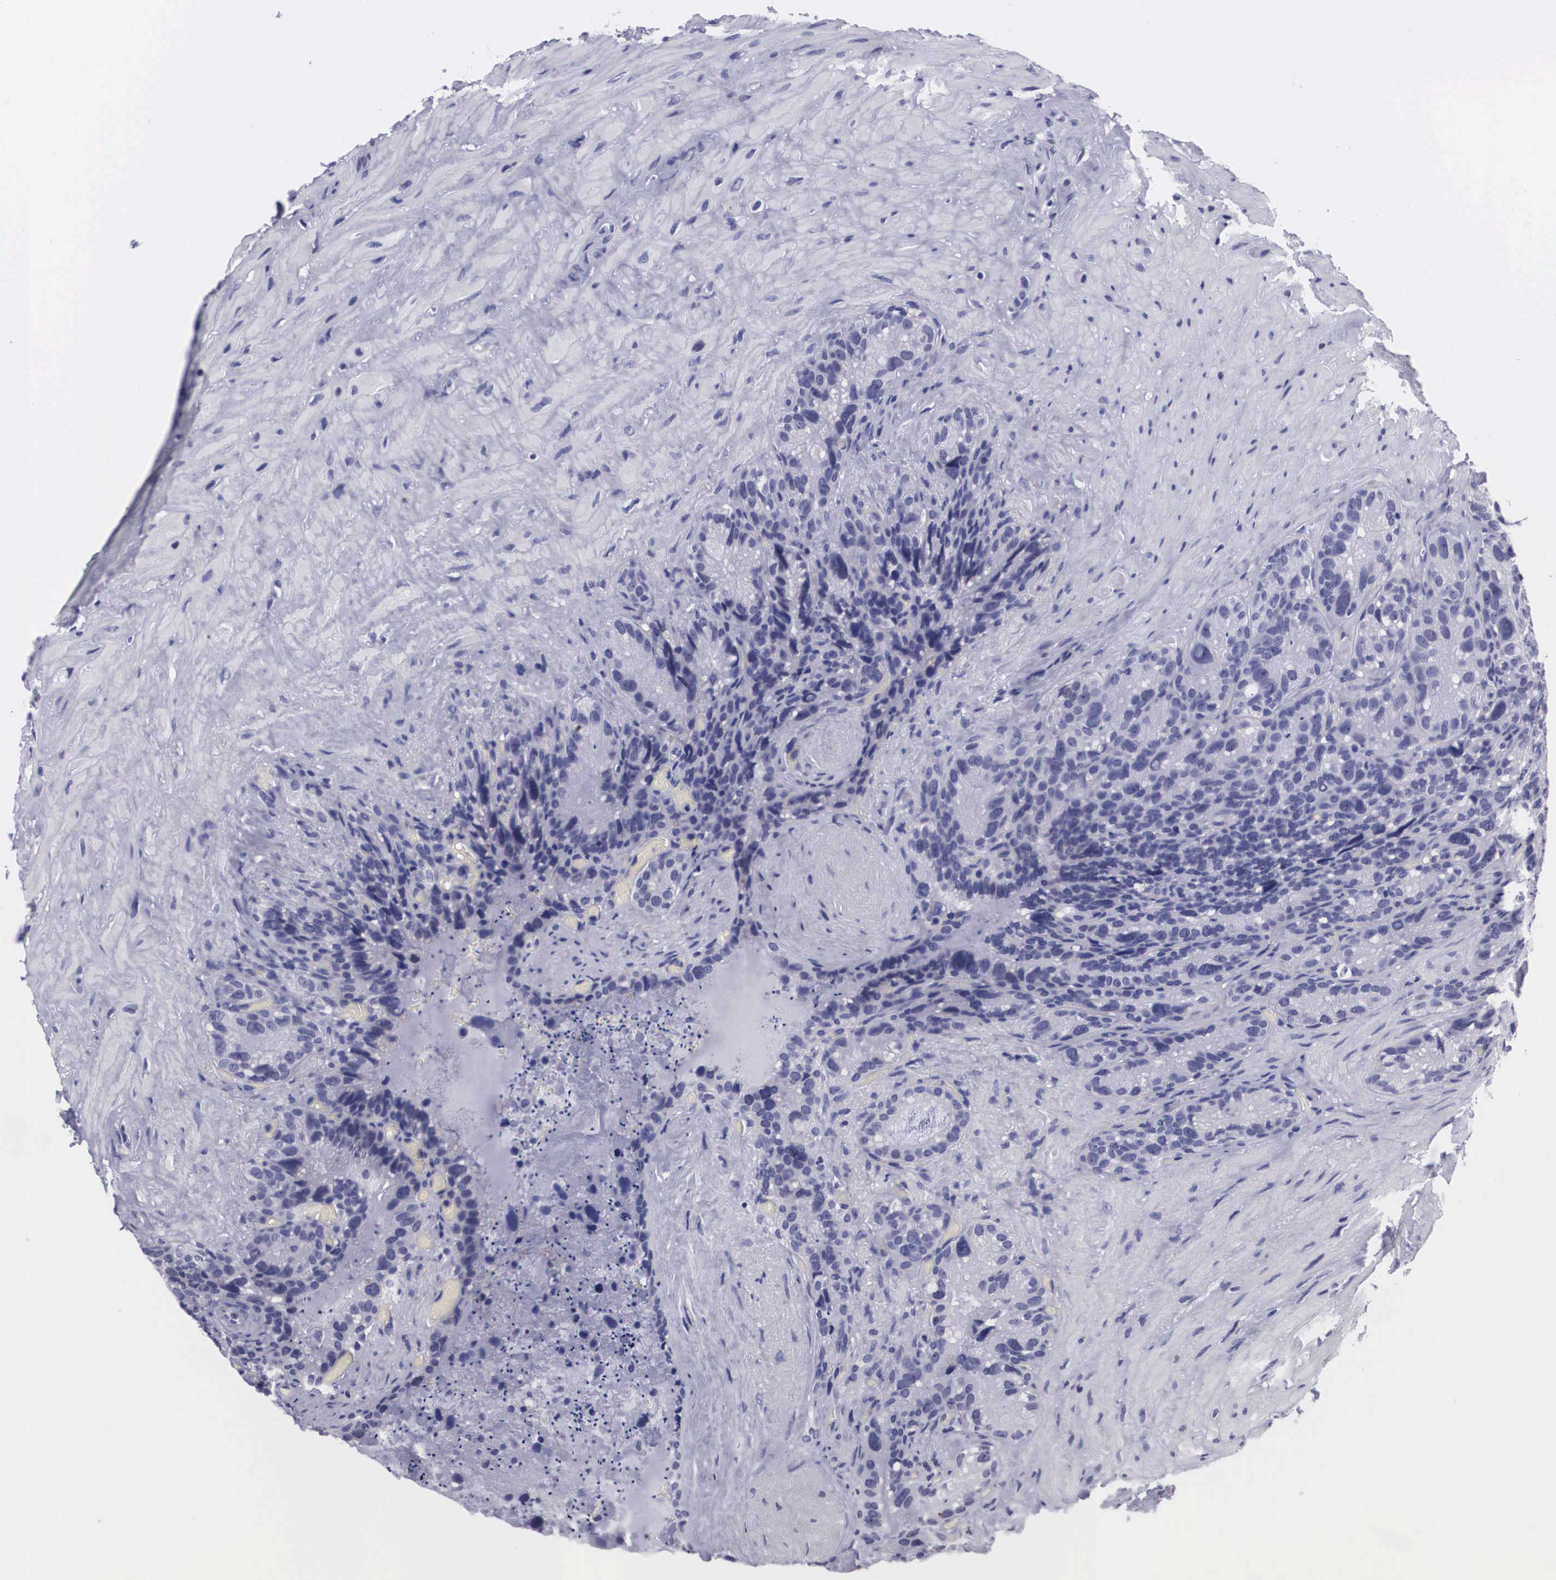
{"staining": {"intensity": "negative", "quantity": "none", "location": "none"}, "tissue": "seminal vesicle", "cell_type": "Glandular cells", "image_type": "normal", "snomed": [{"axis": "morphology", "description": "Normal tissue, NOS"}, {"axis": "topography", "description": "Seminal veicle"}], "caption": "High magnification brightfield microscopy of unremarkable seminal vesicle stained with DAB (brown) and counterstained with hematoxylin (blue): glandular cells show no significant expression.", "gene": "C22orf31", "patient": {"sex": "male", "age": 63}}